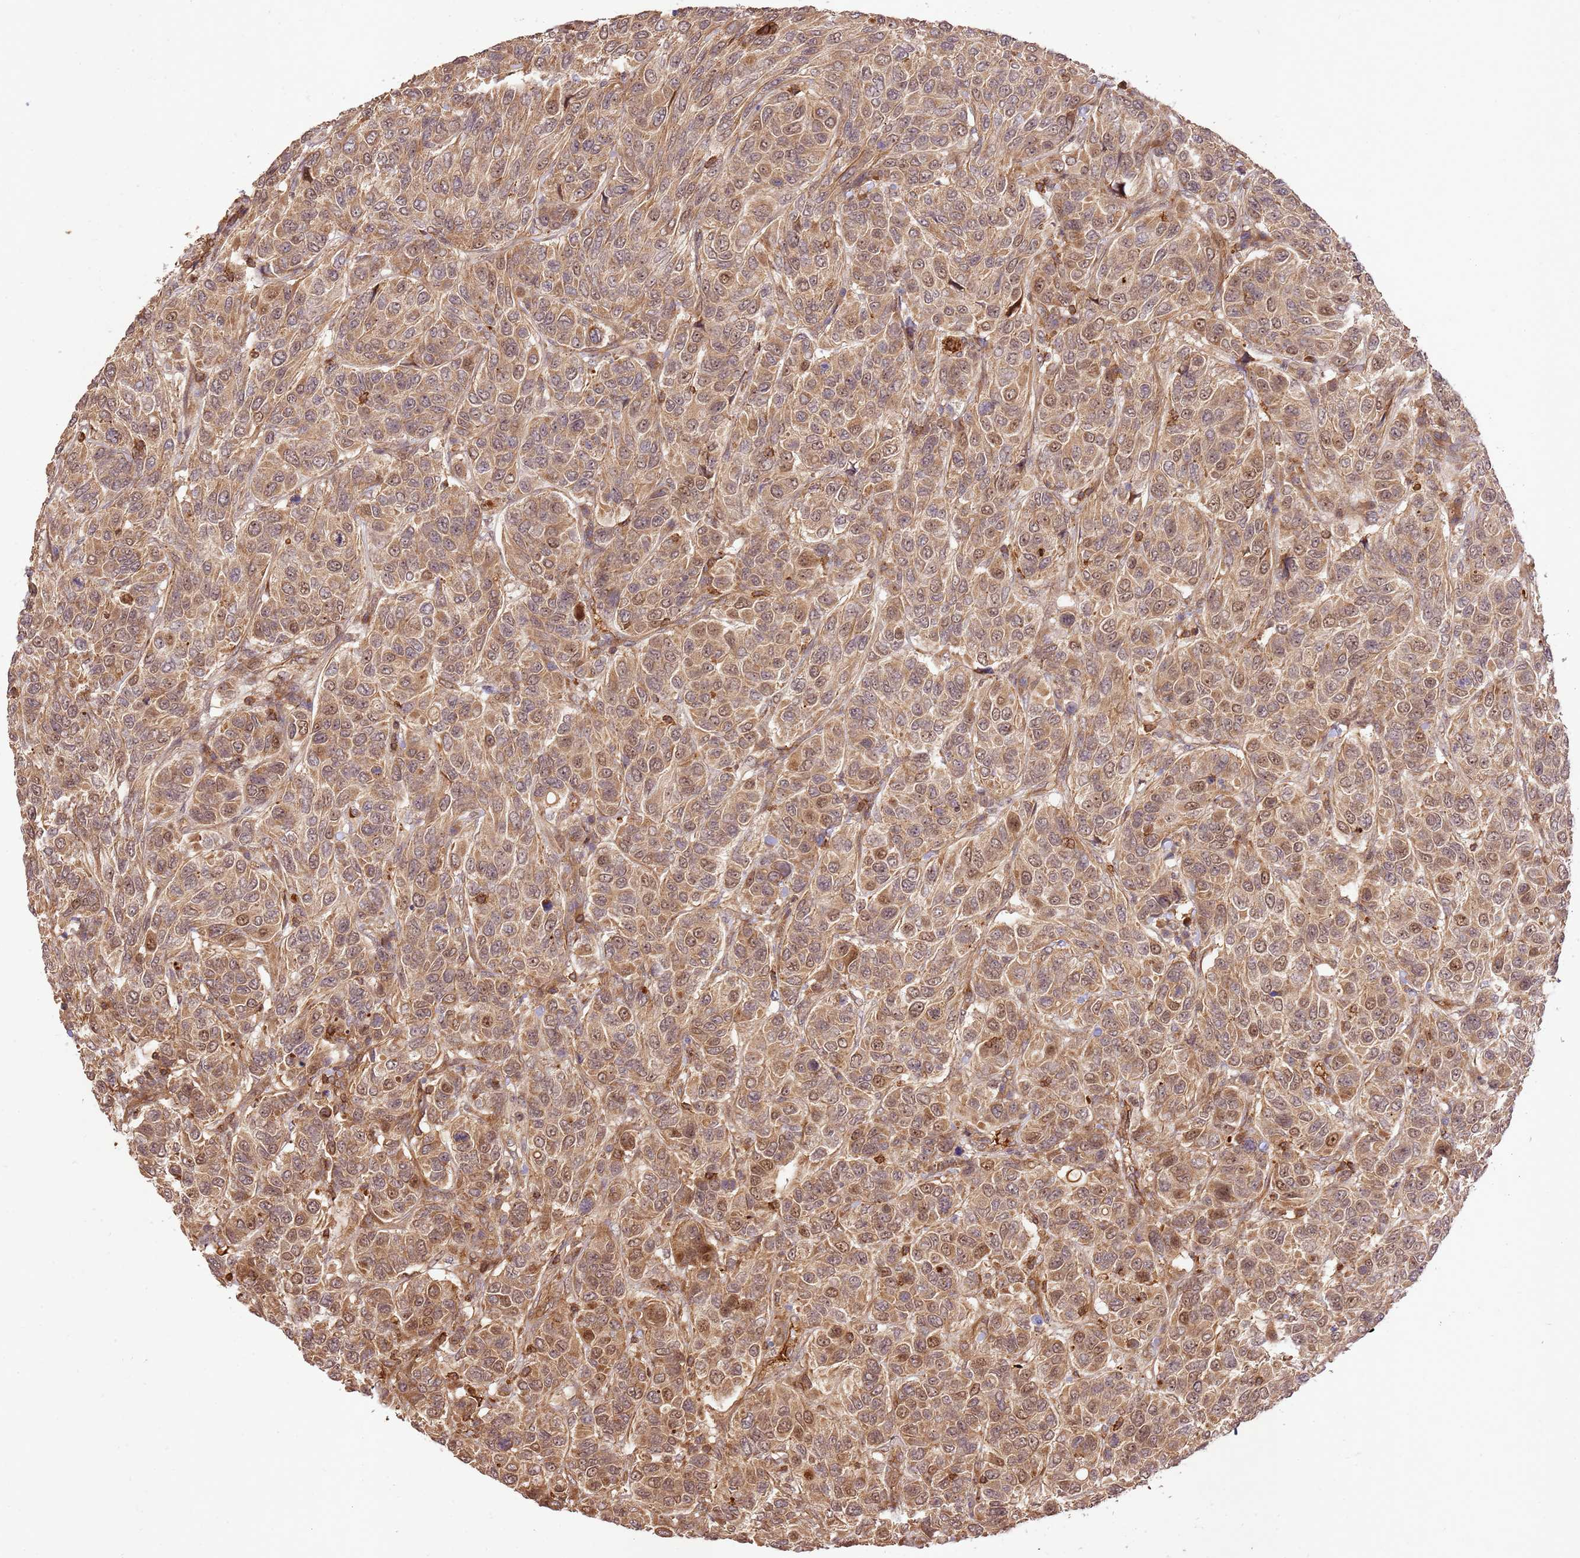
{"staining": {"intensity": "moderate", "quantity": ">75%", "location": "cytoplasmic/membranous,nuclear"}, "tissue": "breast cancer", "cell_type": "Tumor cells", "image_type": "cancer", "snomed": [{"axis": "morphology", "description": "Duct carcinoma"}, {"axis": "topography", "description": "Breast"}], "caption": "IHC of infiltrating ductal carcinoma (breast) demonstrates medium levels of moderate cytoplasmic/membranous and nuclear staining in approximately >75% of tumor cells. (DAB (3,3'-diaminobenzidine) = brown stain, brightfield microscopy at high magnification).", "gene": "KATNAL2", "patient": {"sex": "female", "age": 55}}